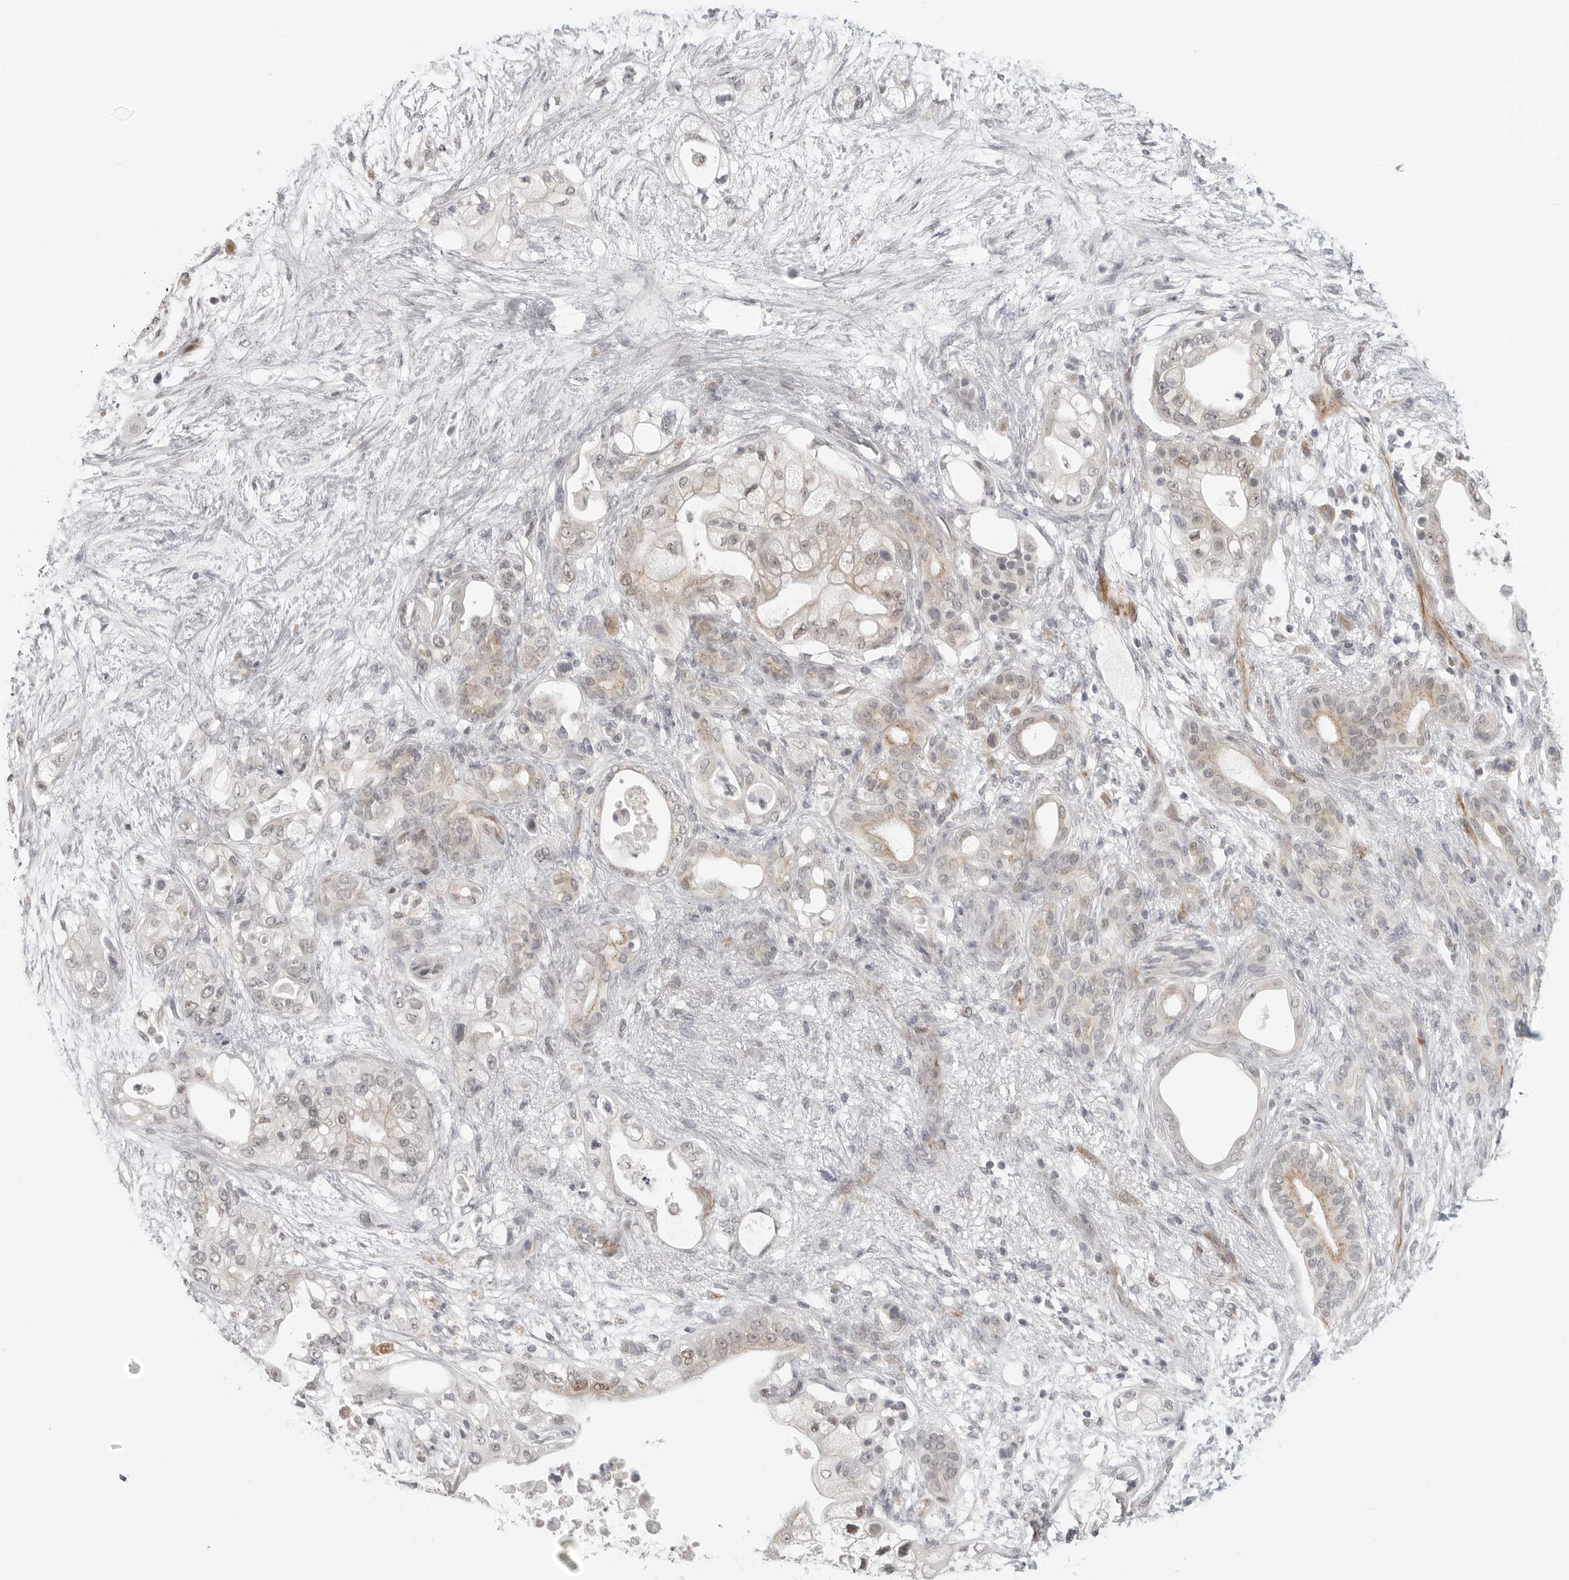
{"staining": {"intensity": "weak", "quantity": ">75%", "location": "cytoplasmic/membranous,nuclear"}, "tissue": "pancreatic cancer", "cell_type": "Tumor cells", "image_type": "cancer", "snomed": [{"axis": "morphology", "description": "Adenocarcinoma, NOS"}, {"axis": "topography", "description": "Pancreas"}], "caption": "Weak cytoplasmic/membranous and nuclear expression is appreciated in approximately >75% of tumor cells in adenocarcinoma (pancreatic).", "gene": "TUT4", "patient": {"sex": "male", "age": 53}}